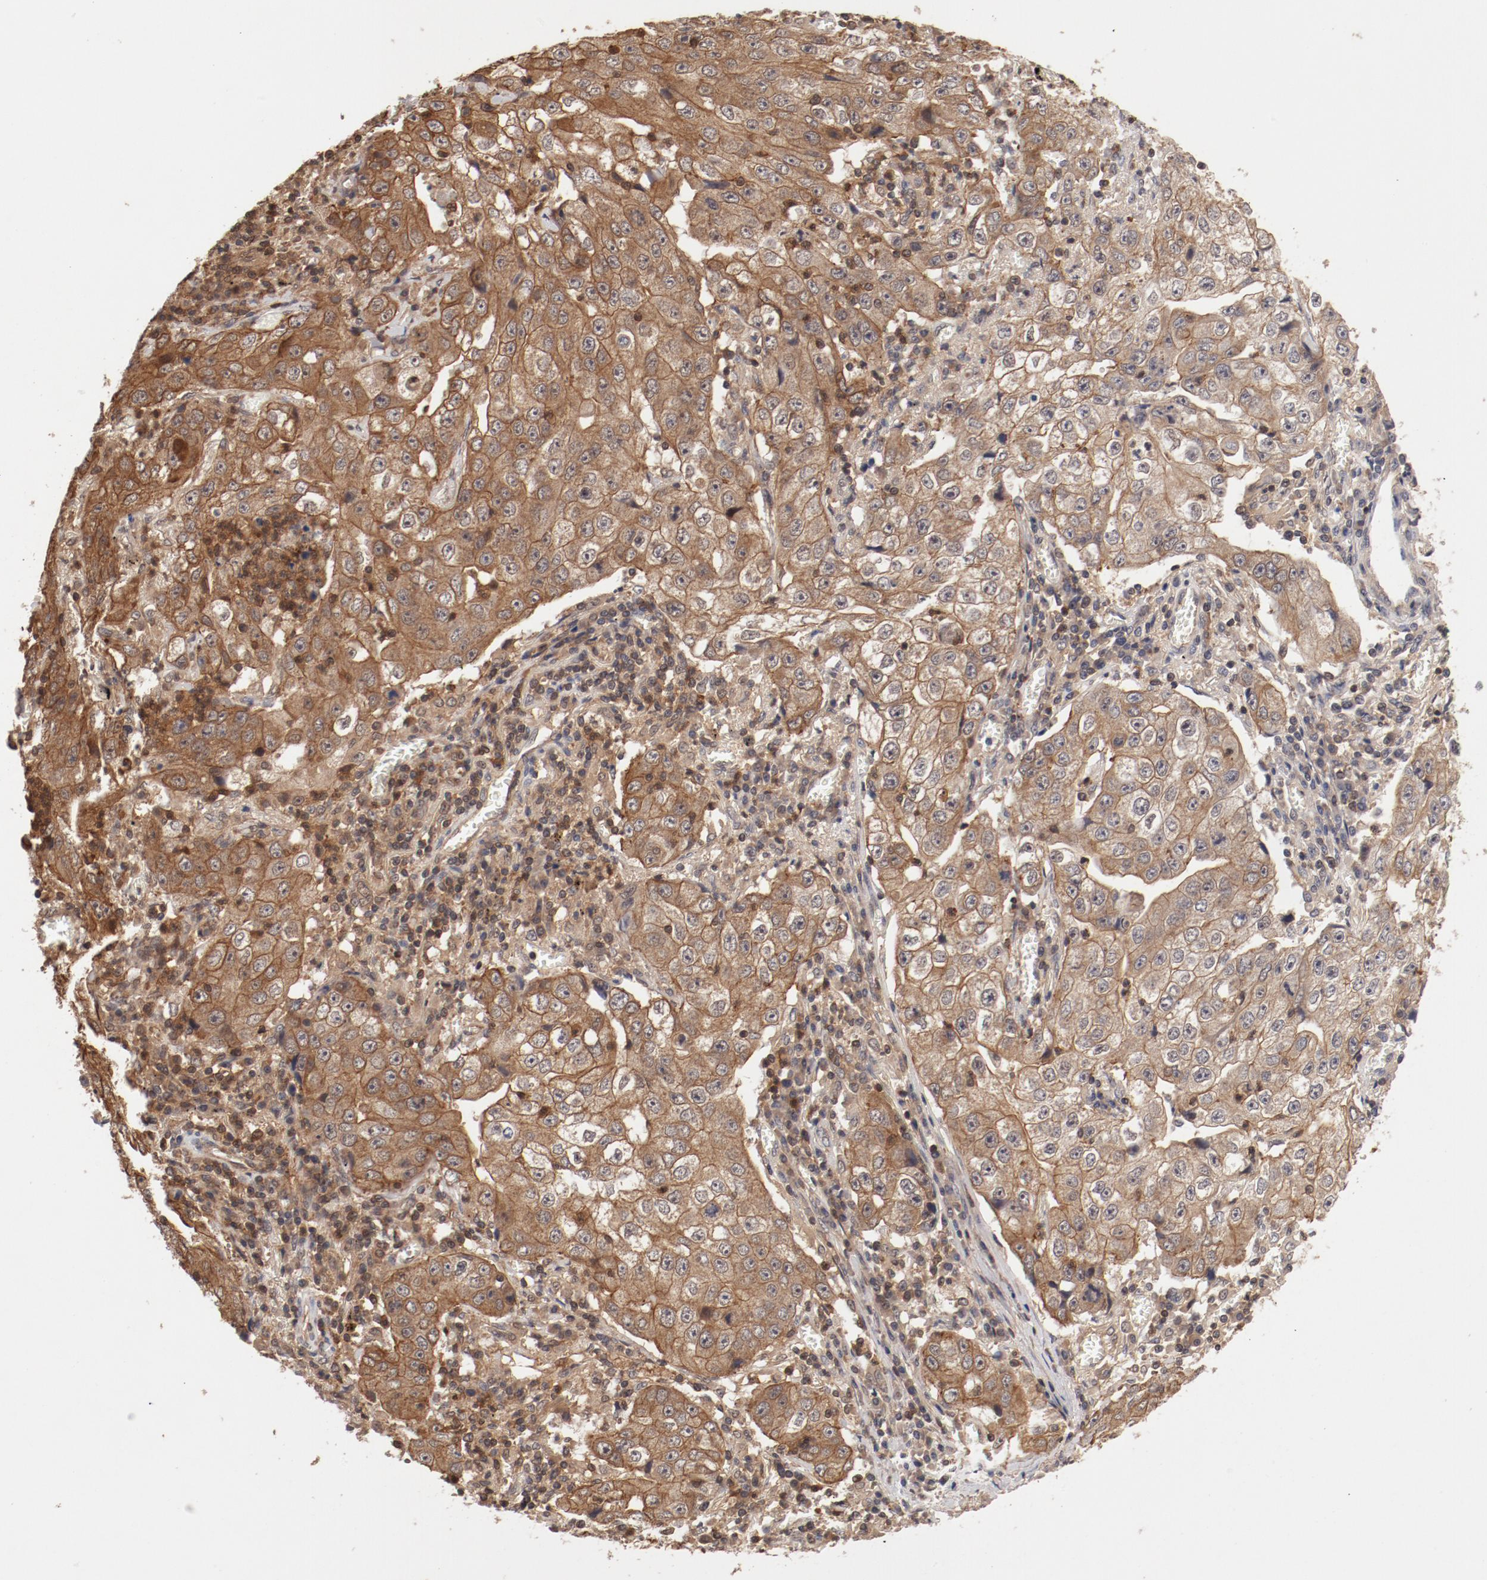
{"staining": {"intensity": "moderate", "quantity": ">75%", "location": "cytoplasmic/membranous"}, "tissue": "lung cancer", "cell_type": "Tumor cells", "image_type": "cancer", "snomed": [{"axis": "morphology", "description": "Squamous cell carcinoma, NOS"}, {"axis": "topography", "description": "Lung"}], "caption": "Brown immunohistochemical staining in human lung cancer displays moderate cytoplasmic/membranous expression in about >75% of tumor cells.", "gene": "GUF1", "patient": {"sex": "male", "age": 64}}